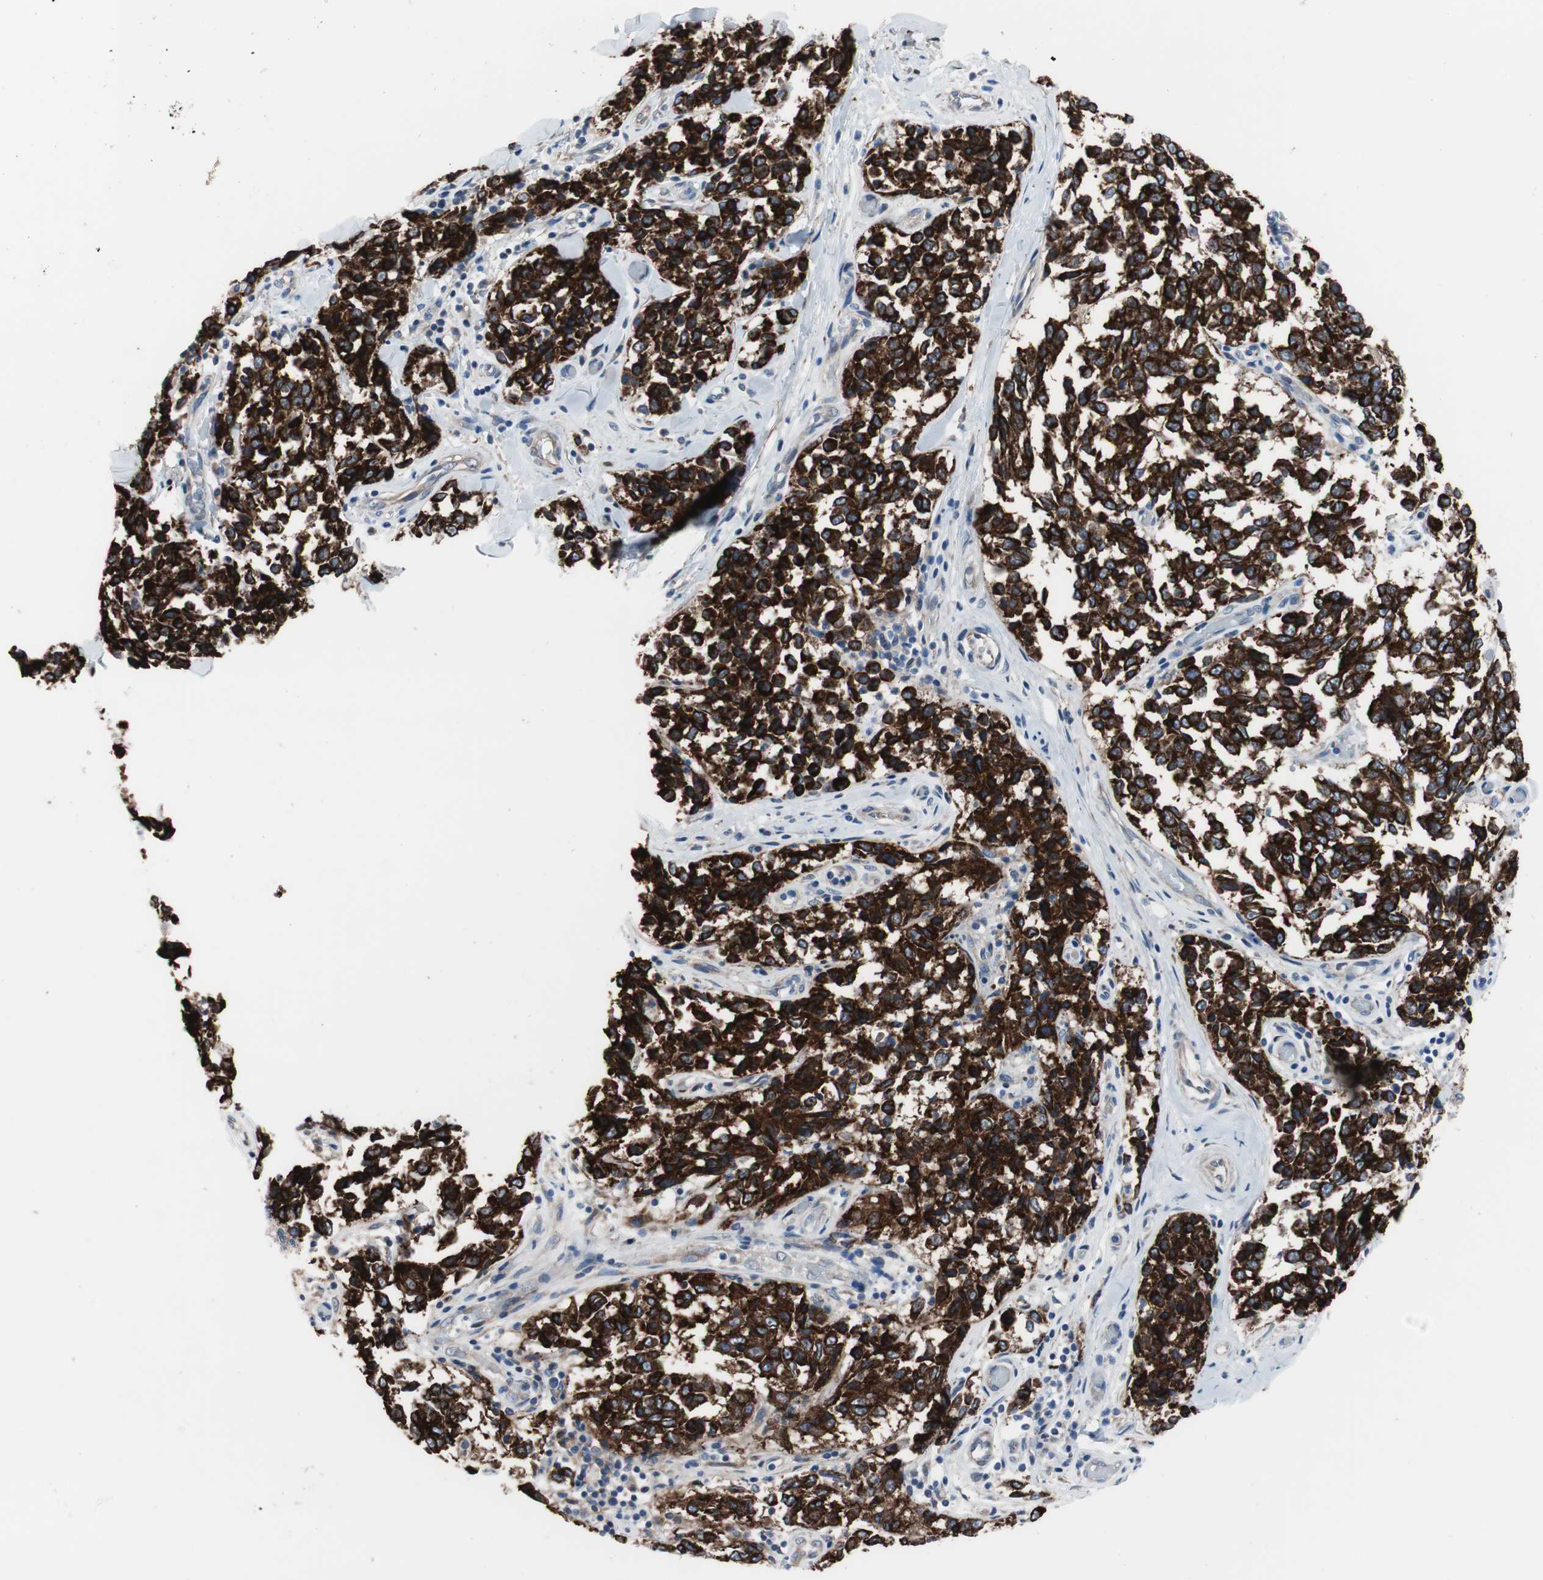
{"staining": {"intensity": "strong", "quantity": ">75%", "location": "cytoplasmic/membranous"}, "tissue": "melanoma", "cell_type": "Tumor cells", "image_type": "cancer", "snomed": [{"axis": "morphology", "description": "Malignant melanoma, NOS"}, {"axis": "topography", "description": "Skin"}], "caption": "A photomicrograph of melanoma stained for a protein shows strong cytoplasmic/membranous brown staining in tumor cells.", "gene": "KANSL1", "patient": {"sex": "female", "age": 64}}